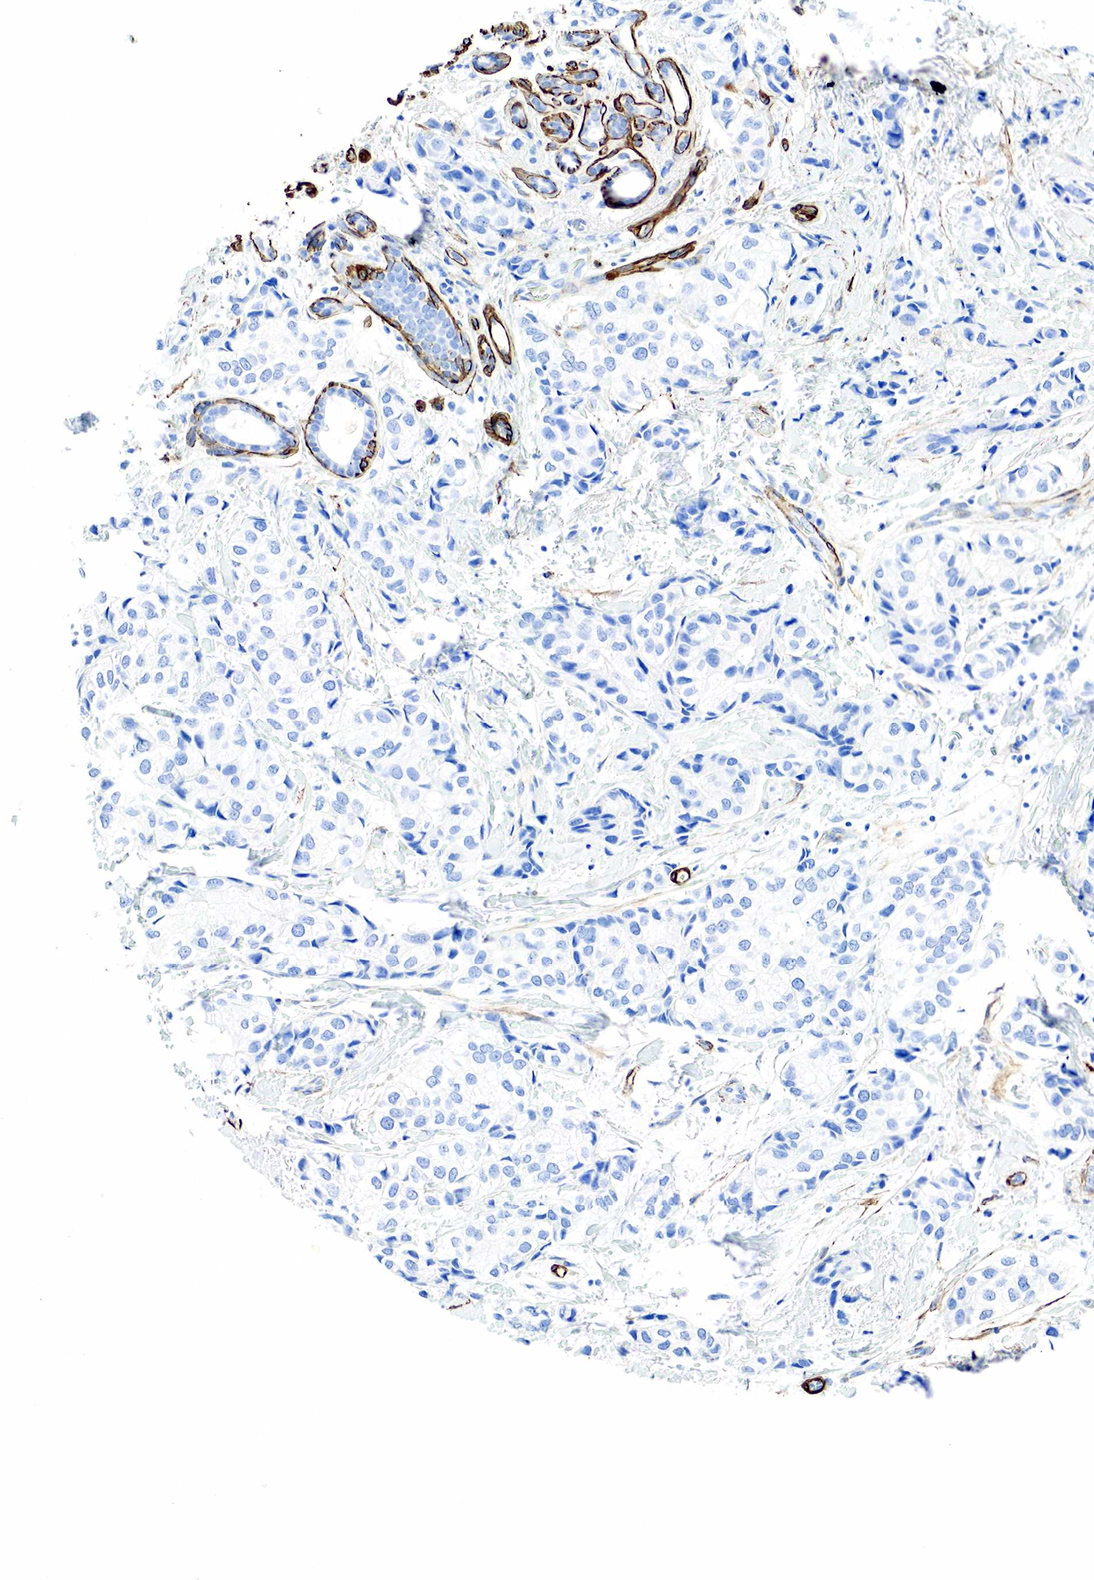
{"staining": {"intensity": "negative", "quantity": "none", "location": "none"}, "tissue": "breast cancer", "cell_type": "Tumor cells", "image_type": "cancer", "snomed": [{"axis": "morphology", "description": "Duct carcinoma"}, {"axis": "topography", "description": "Breast"}], "caption": "There is no significant staining in tumor cells of breast cancer. Nuclei are stained in blue.", "gene": "ACTA1", "patient": {"sex": "female", "age": 68}}